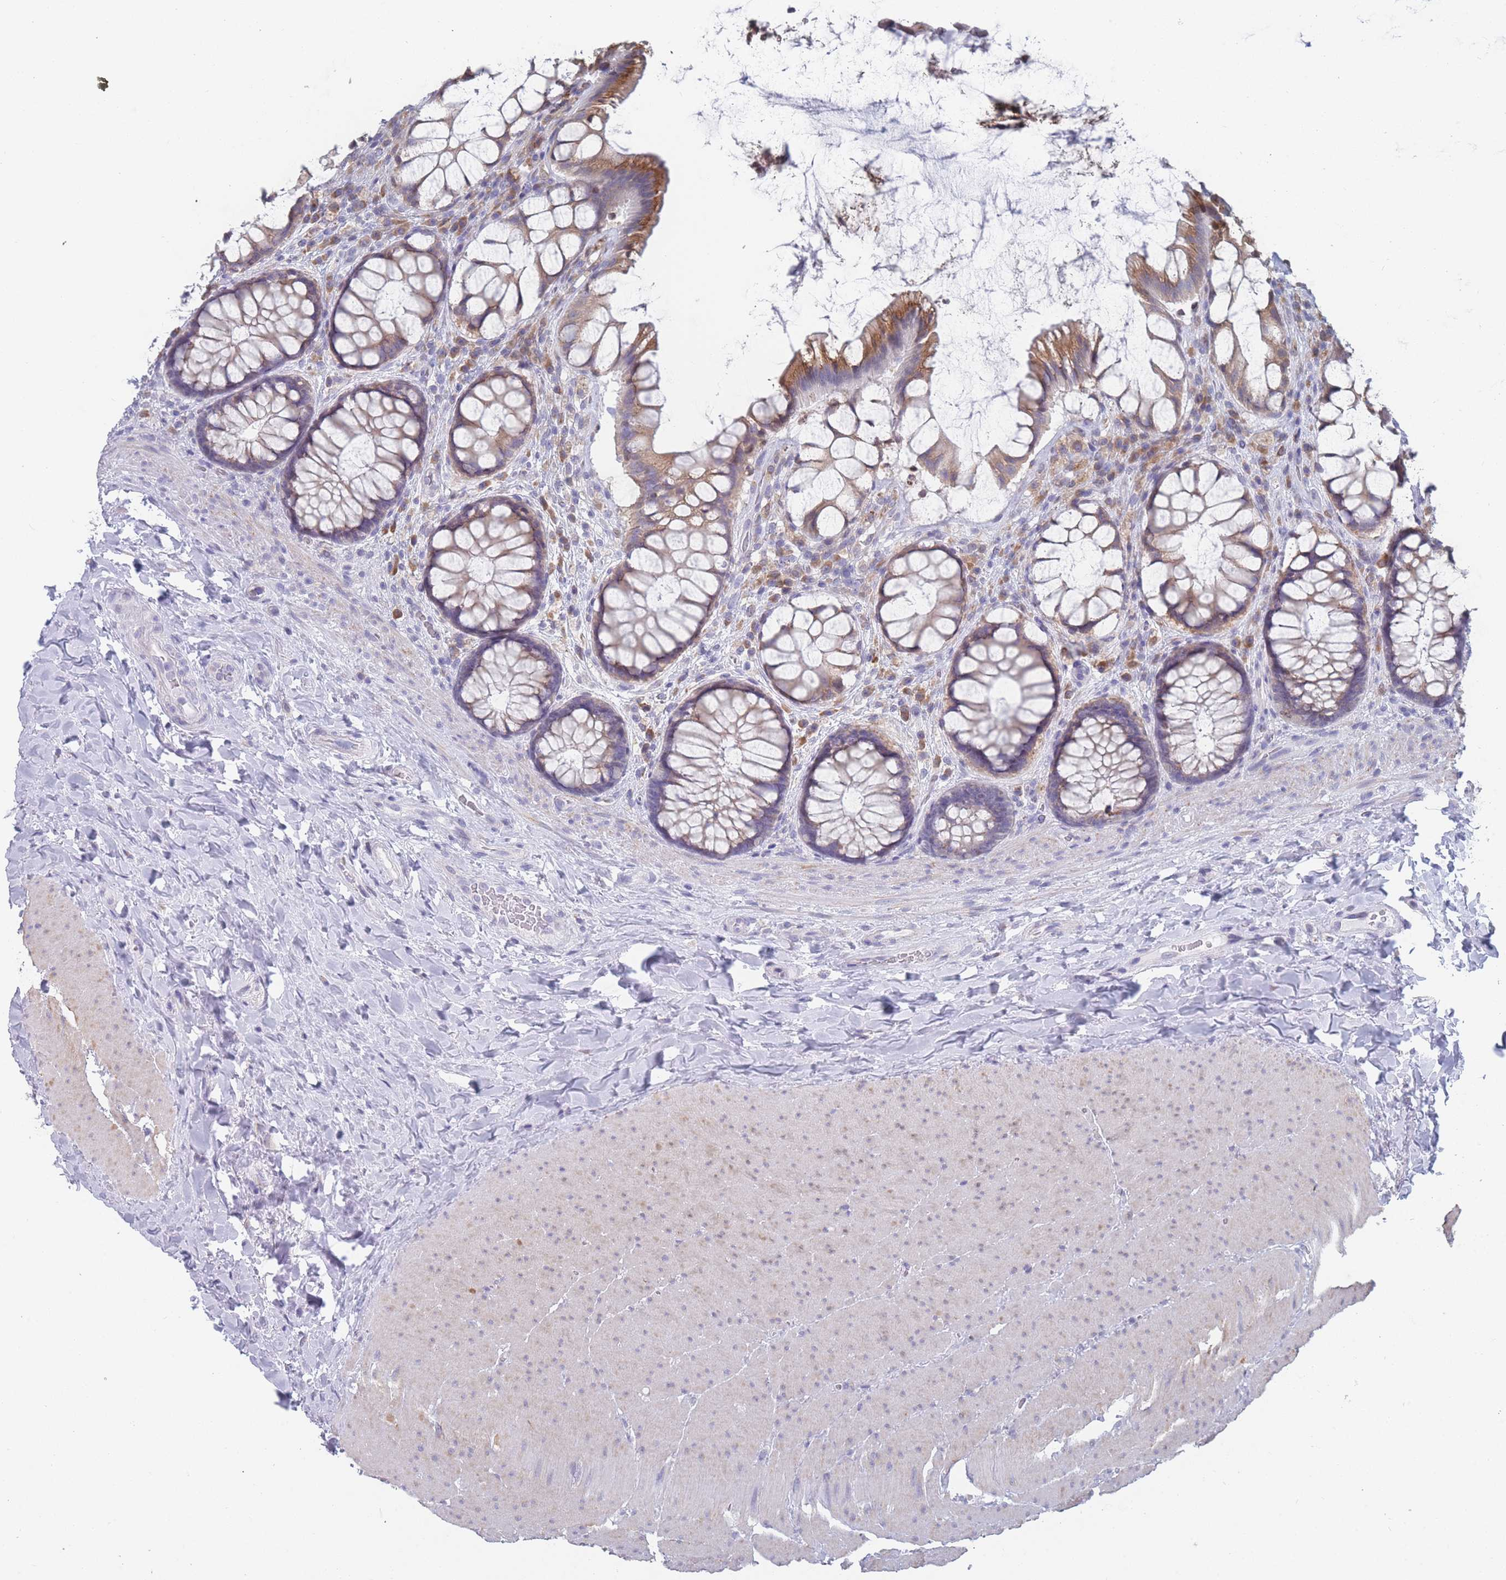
{"staining": {"intensity": "moderate", "quantity": ">75%", "location": "cytoplasmic/membranous"}, "tissue": "rectum", "cell_type": "Glandular cells", "image_type": "normal", "snomed": [{"axis": "morphology", "description": "Normal tissue, NOS"}, {"axis": "topography", "description": "Rectum"}], "caption": "A brown stain shows moderate cytoplasmic/membranous staining of a protein in glandular cells of unremarkable human rectum.", "gene": "TMED10", "patient": {"sex": "female", "age": 58}}